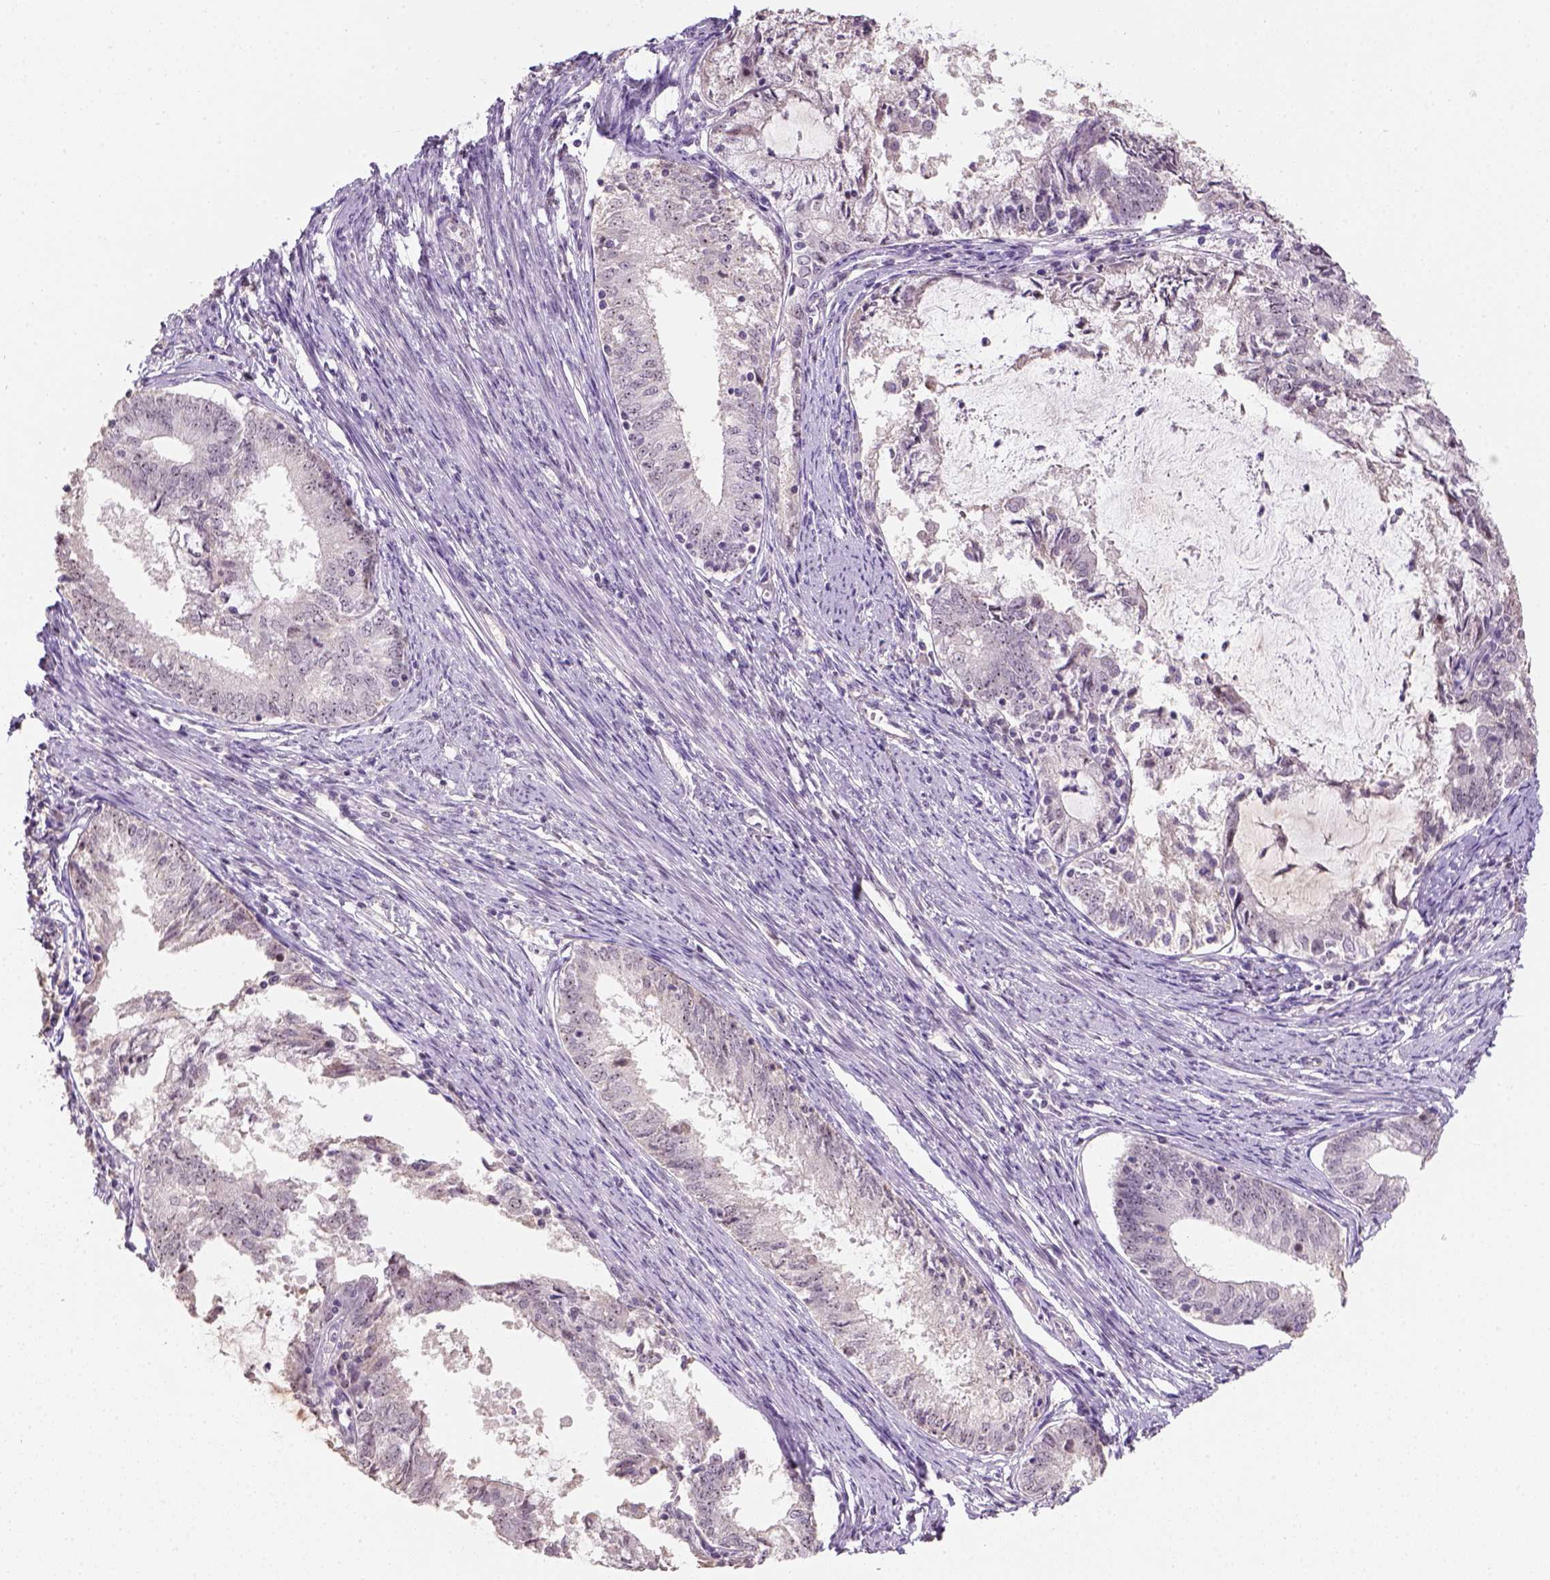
{"staining": {"intensity": "negative", "quantity": "none", "location": "none"}, "tissue": "endometrial cancer", "cell_type": "Tumor cells", "image_type": "cancer", "snomed": [{"axis": "morphology", "description": "Adenocarcinoma, NOS"}, {"axis": "topography", "description": "Endometrium"}], "caption": "Endometrial adenocarcinoma stained for a protein using immunohistochemistry displays no expression tumor cells.", "gene": "DDX50", "patient": {"sex": "female", "age": 57}}